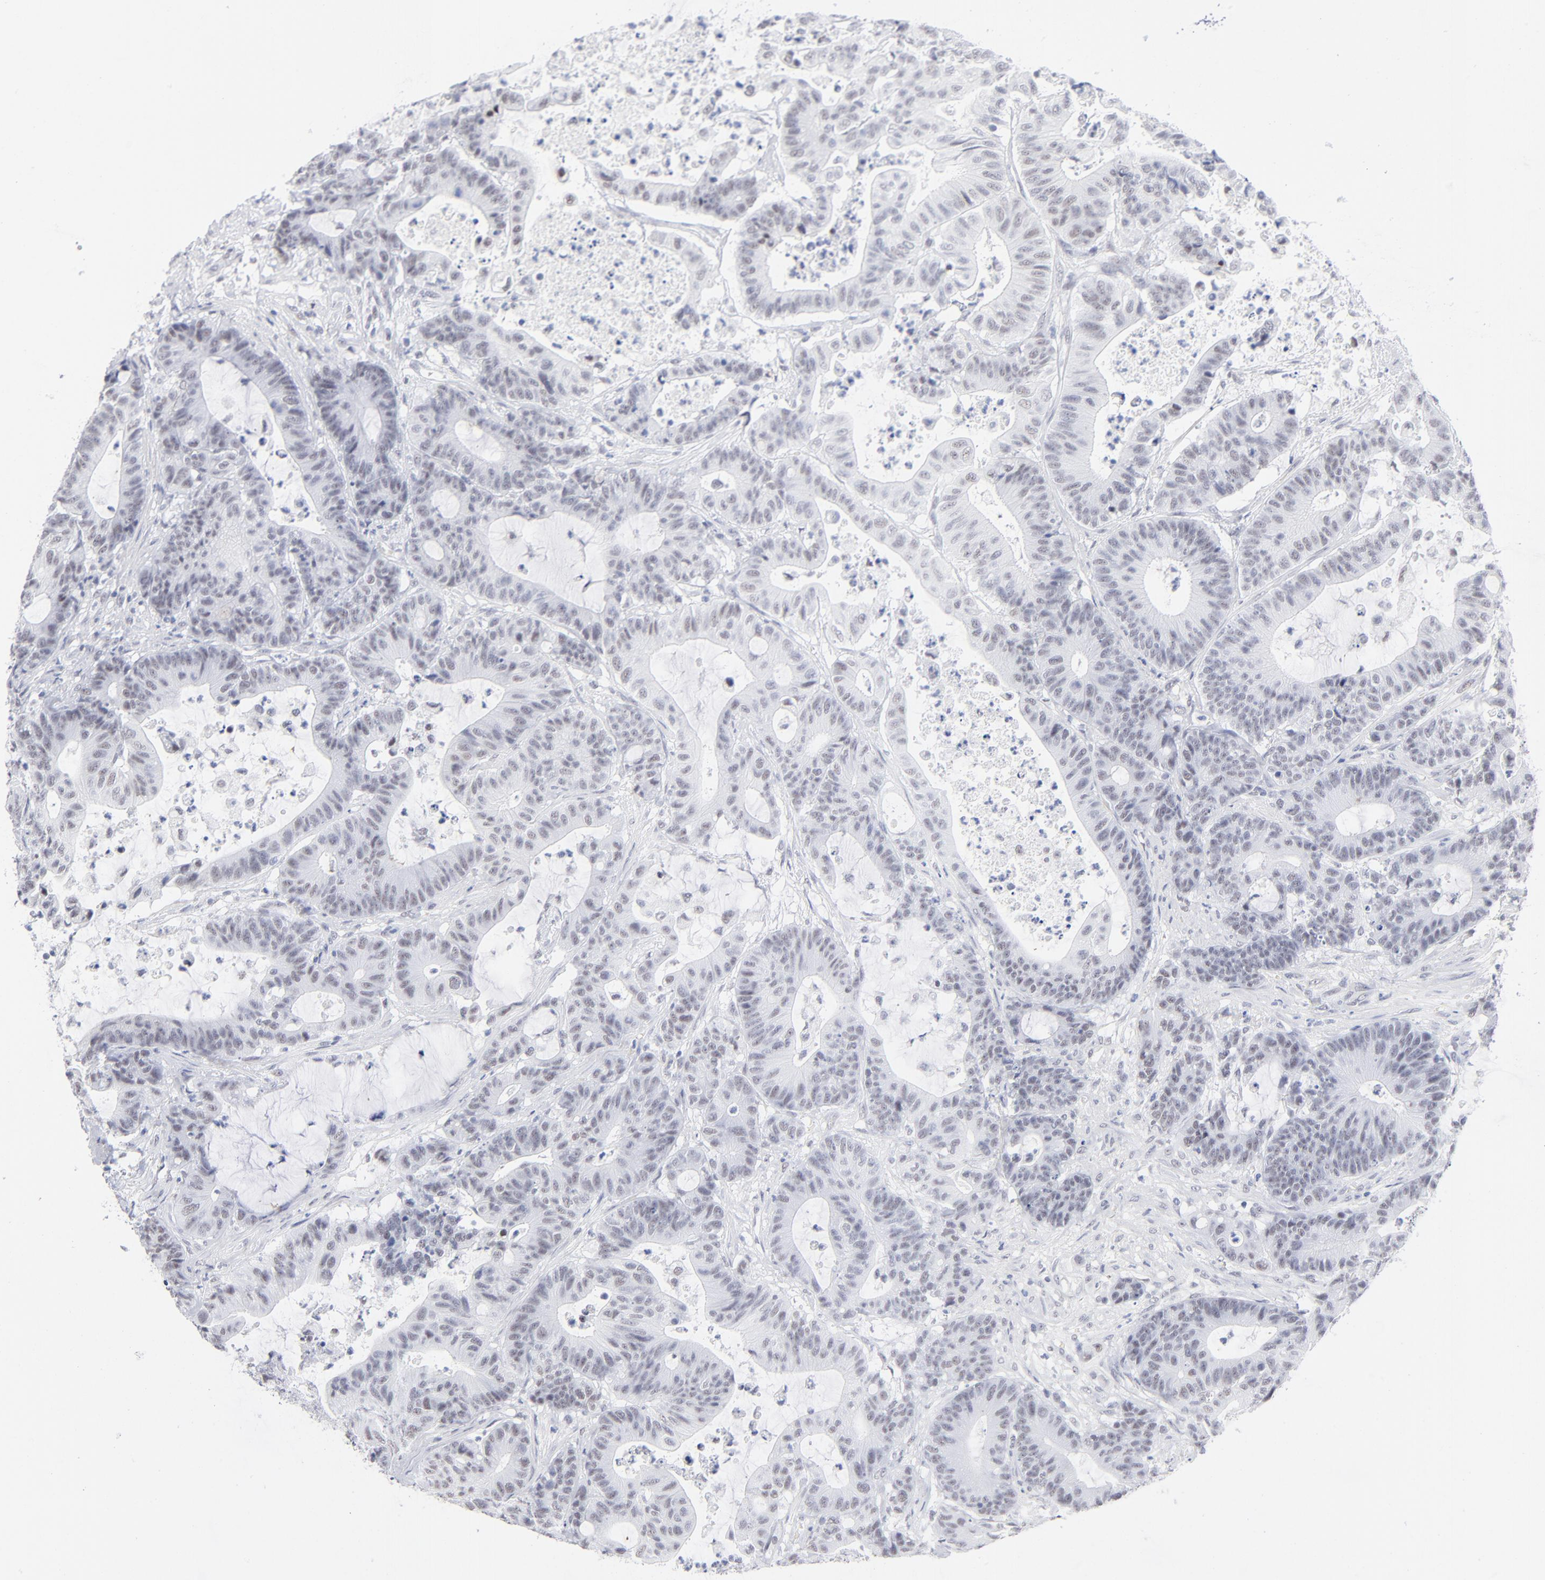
{"staining": {"intensity": "weak", "quantity": "25%-75%", "location": "nuclear"}, "tissue": "colorectal cancer", "cell_type": "Tumor cells", "image_type": "cancer", "snomed": [{"axis": "morphology", "description": "Adenocarcinoma, NOS"}, {"axis": "topography", "description": "Colon"}], "caption": "Tumor cells show low levels of weak nuclear staining in about 25%-75% of cells in adenocarcinoma (colorectal).", "gene": "SNRPB", "patient": {"sex": "female", "age": 84}}